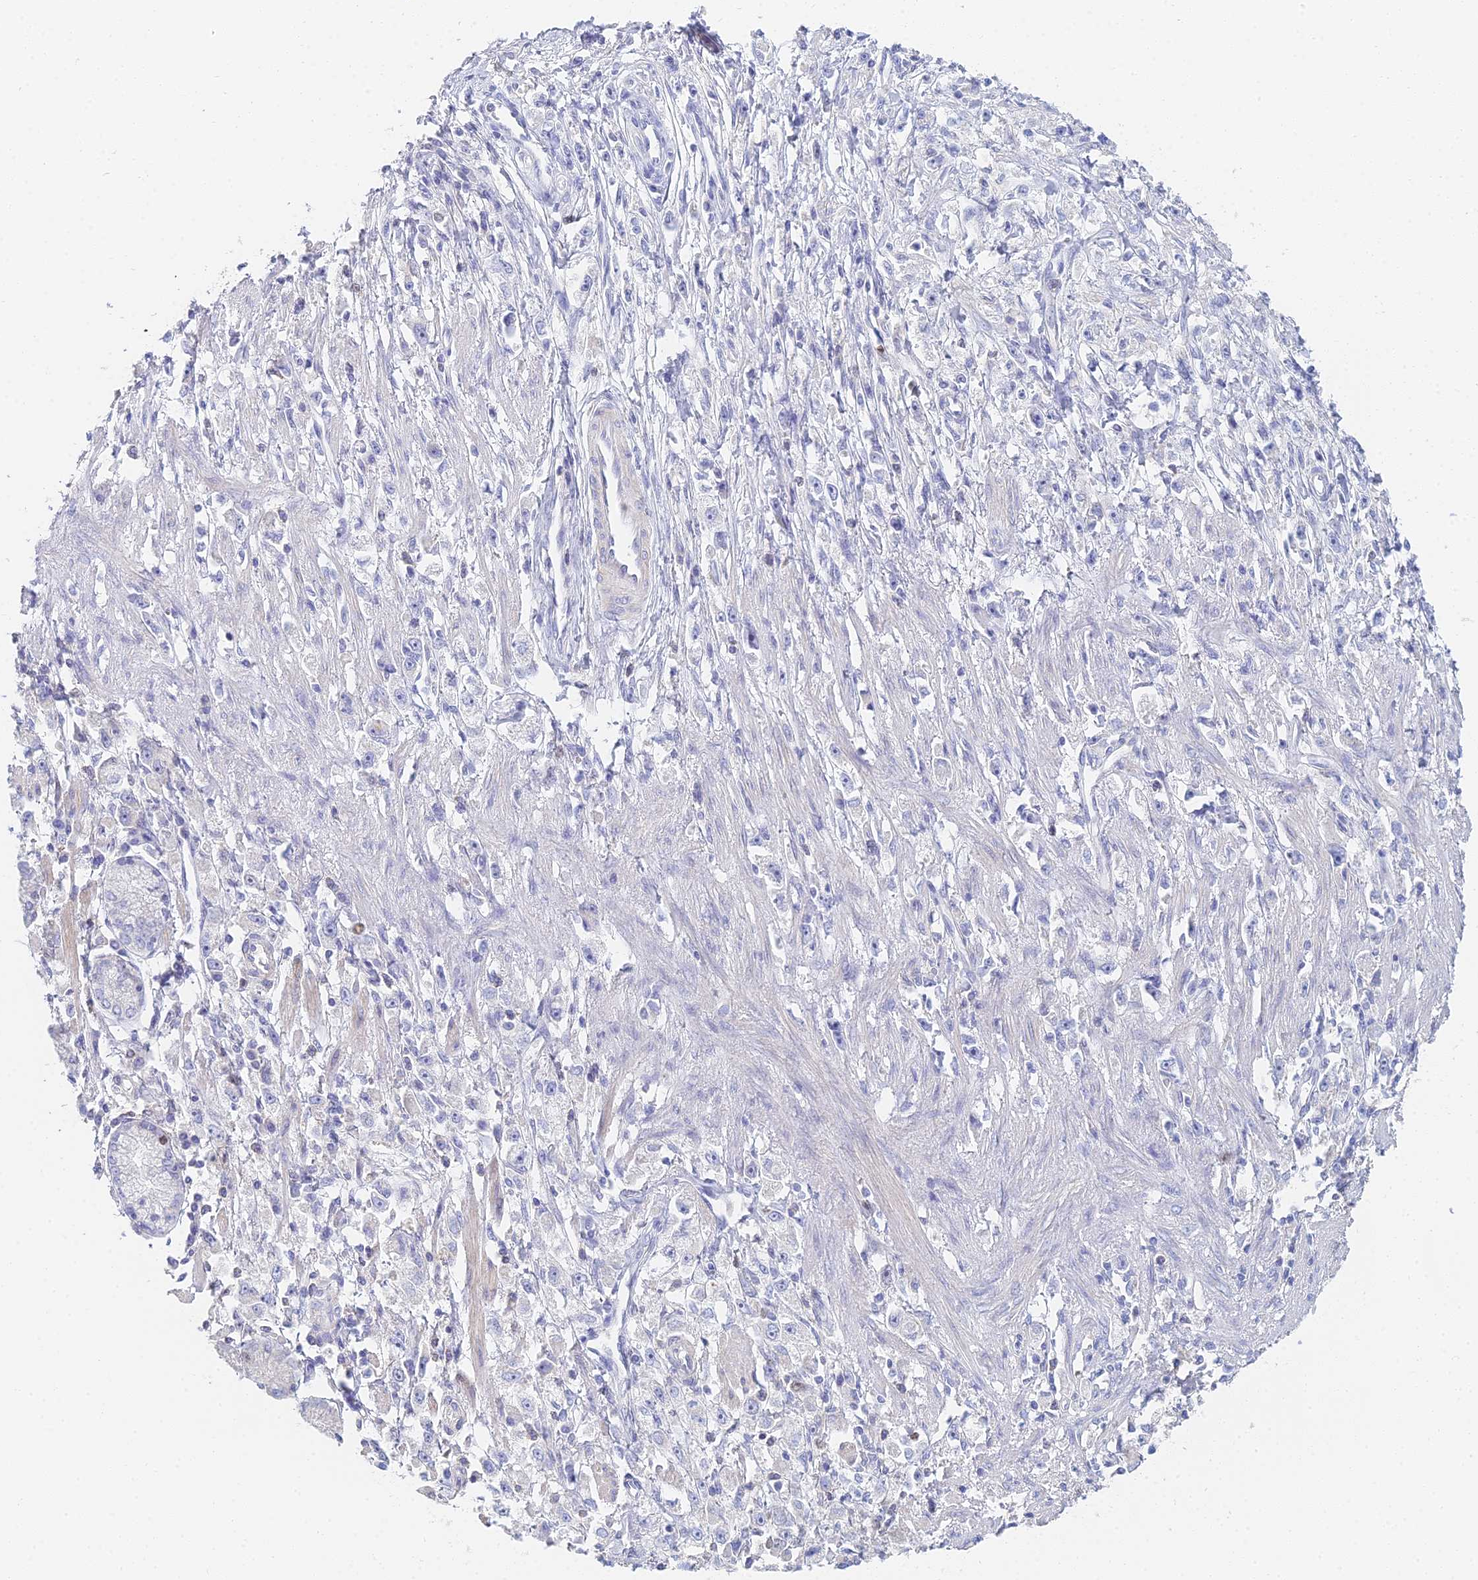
{"staining": {"intensity": "negative", "quantity": "none", "location": "none"}, "tissue": "stomach cancer", "cell_type": "Tumor cells", "image_type": "cancer", "snomed": [{"axis": "morphology", "description": "Adenocarcinoma, NOS"}, {"axis": "topography", "description": "Stomach"}], "caption": "Immunohistochemical staining of human stomach adenocarcinoma displays no significant positivity in tumor cells.", "gene": "MCM2", "patient": {"sex": "female", "age": 59}}